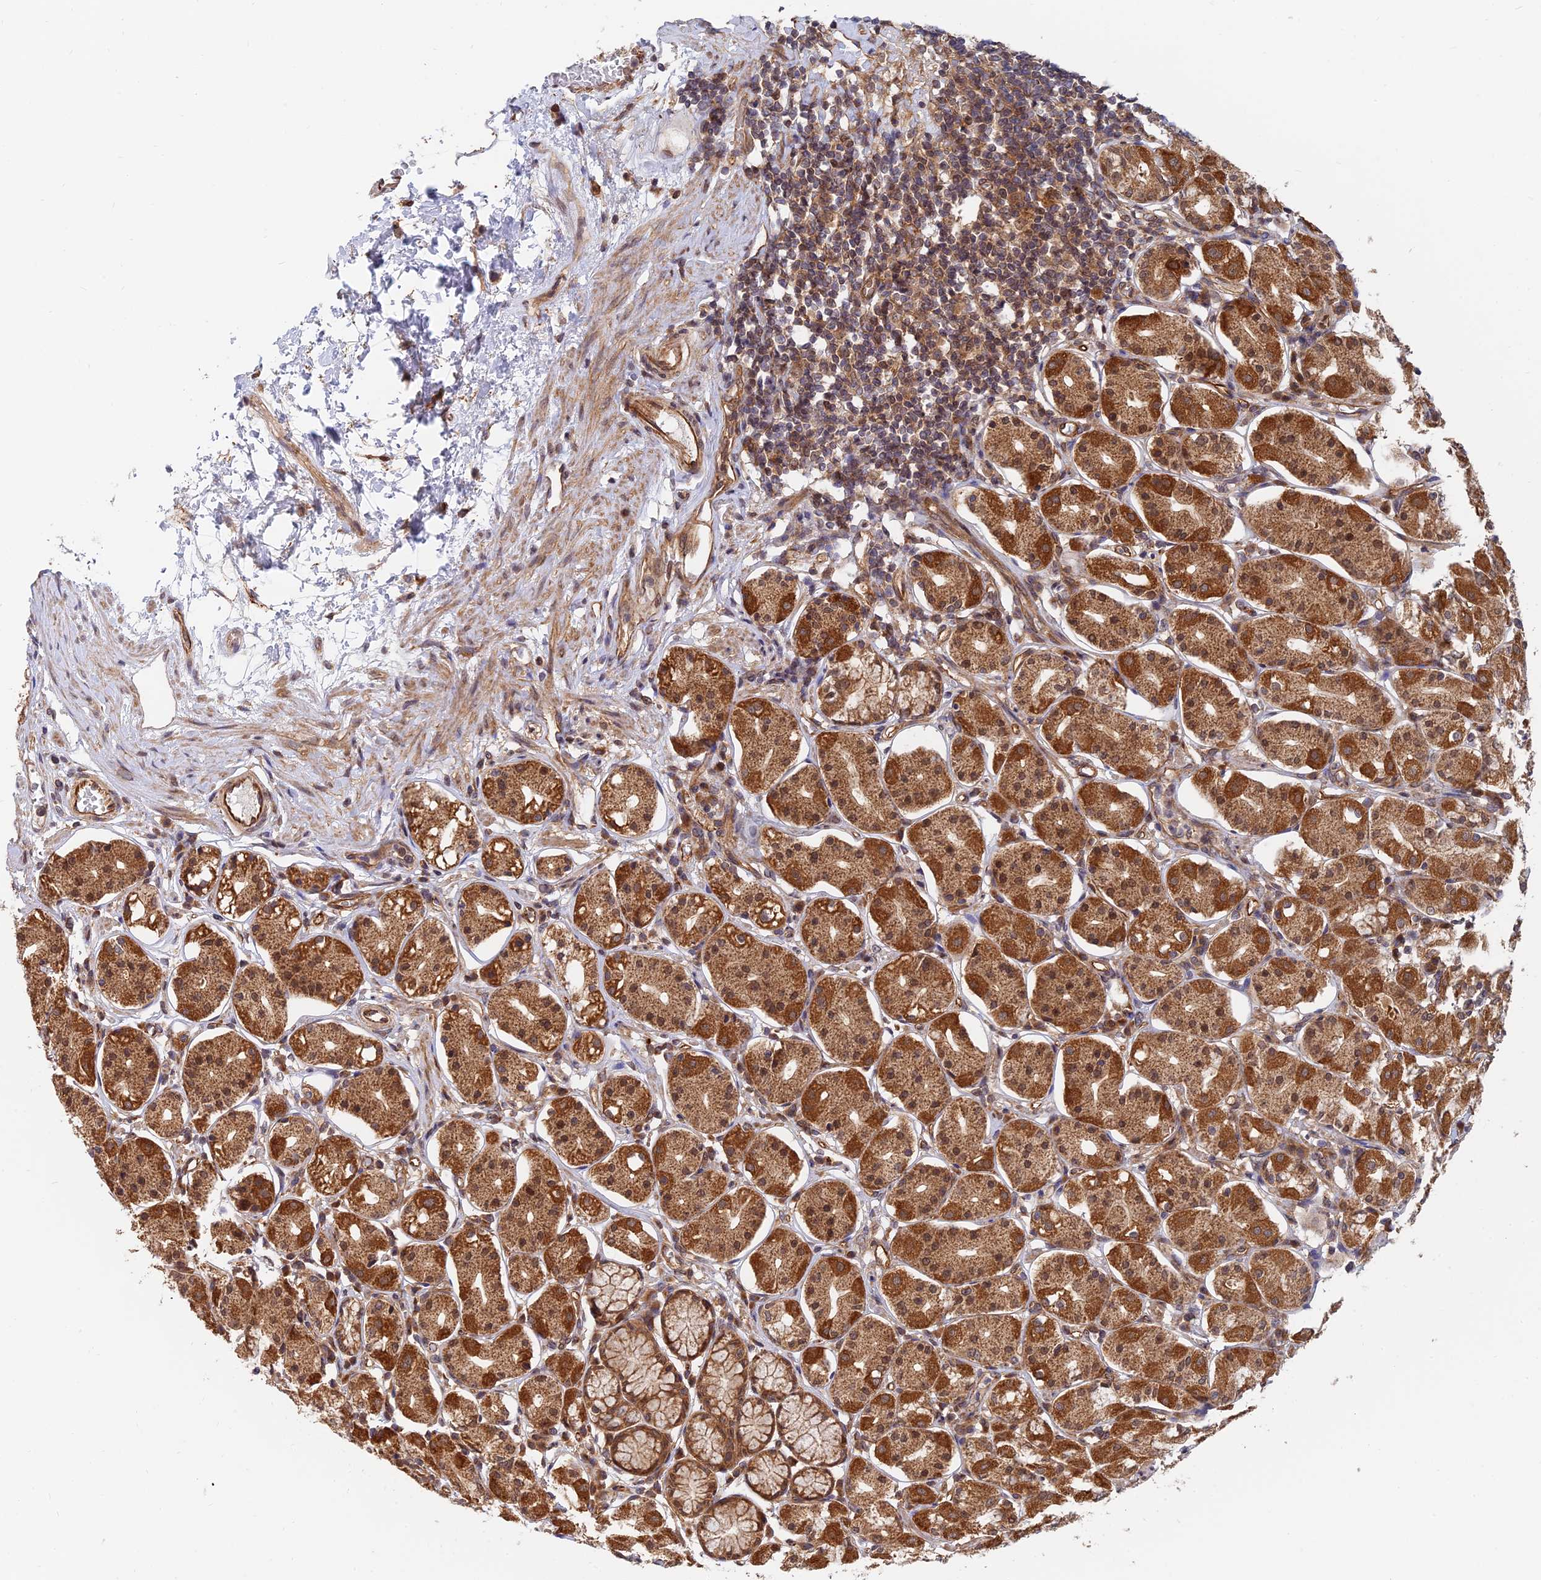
{"staining": {"intensity": "strong", "quantity": ">75%", "location": "cytoplasmic/membranous,nuclear"}, "tissue": "stomach", "cell_type": "Glandular cells", "image_type": "normal", "snomed": [{"axis": "morphology", "description": "Normal tissue, NOS"}, {"axis": "topography", "description": "Stomach"}, {"axis": "topography", "description": "Stomach, lower"}], "caption": "Approximately >75% of glandular cells in benign stomach reveal strong cytoplasmic/membranous,nuclear protein positivity as visualized by brown immunohistochemical staining.", "gene": "WDR41", "patient": {"sex": "female", "age": 56}}